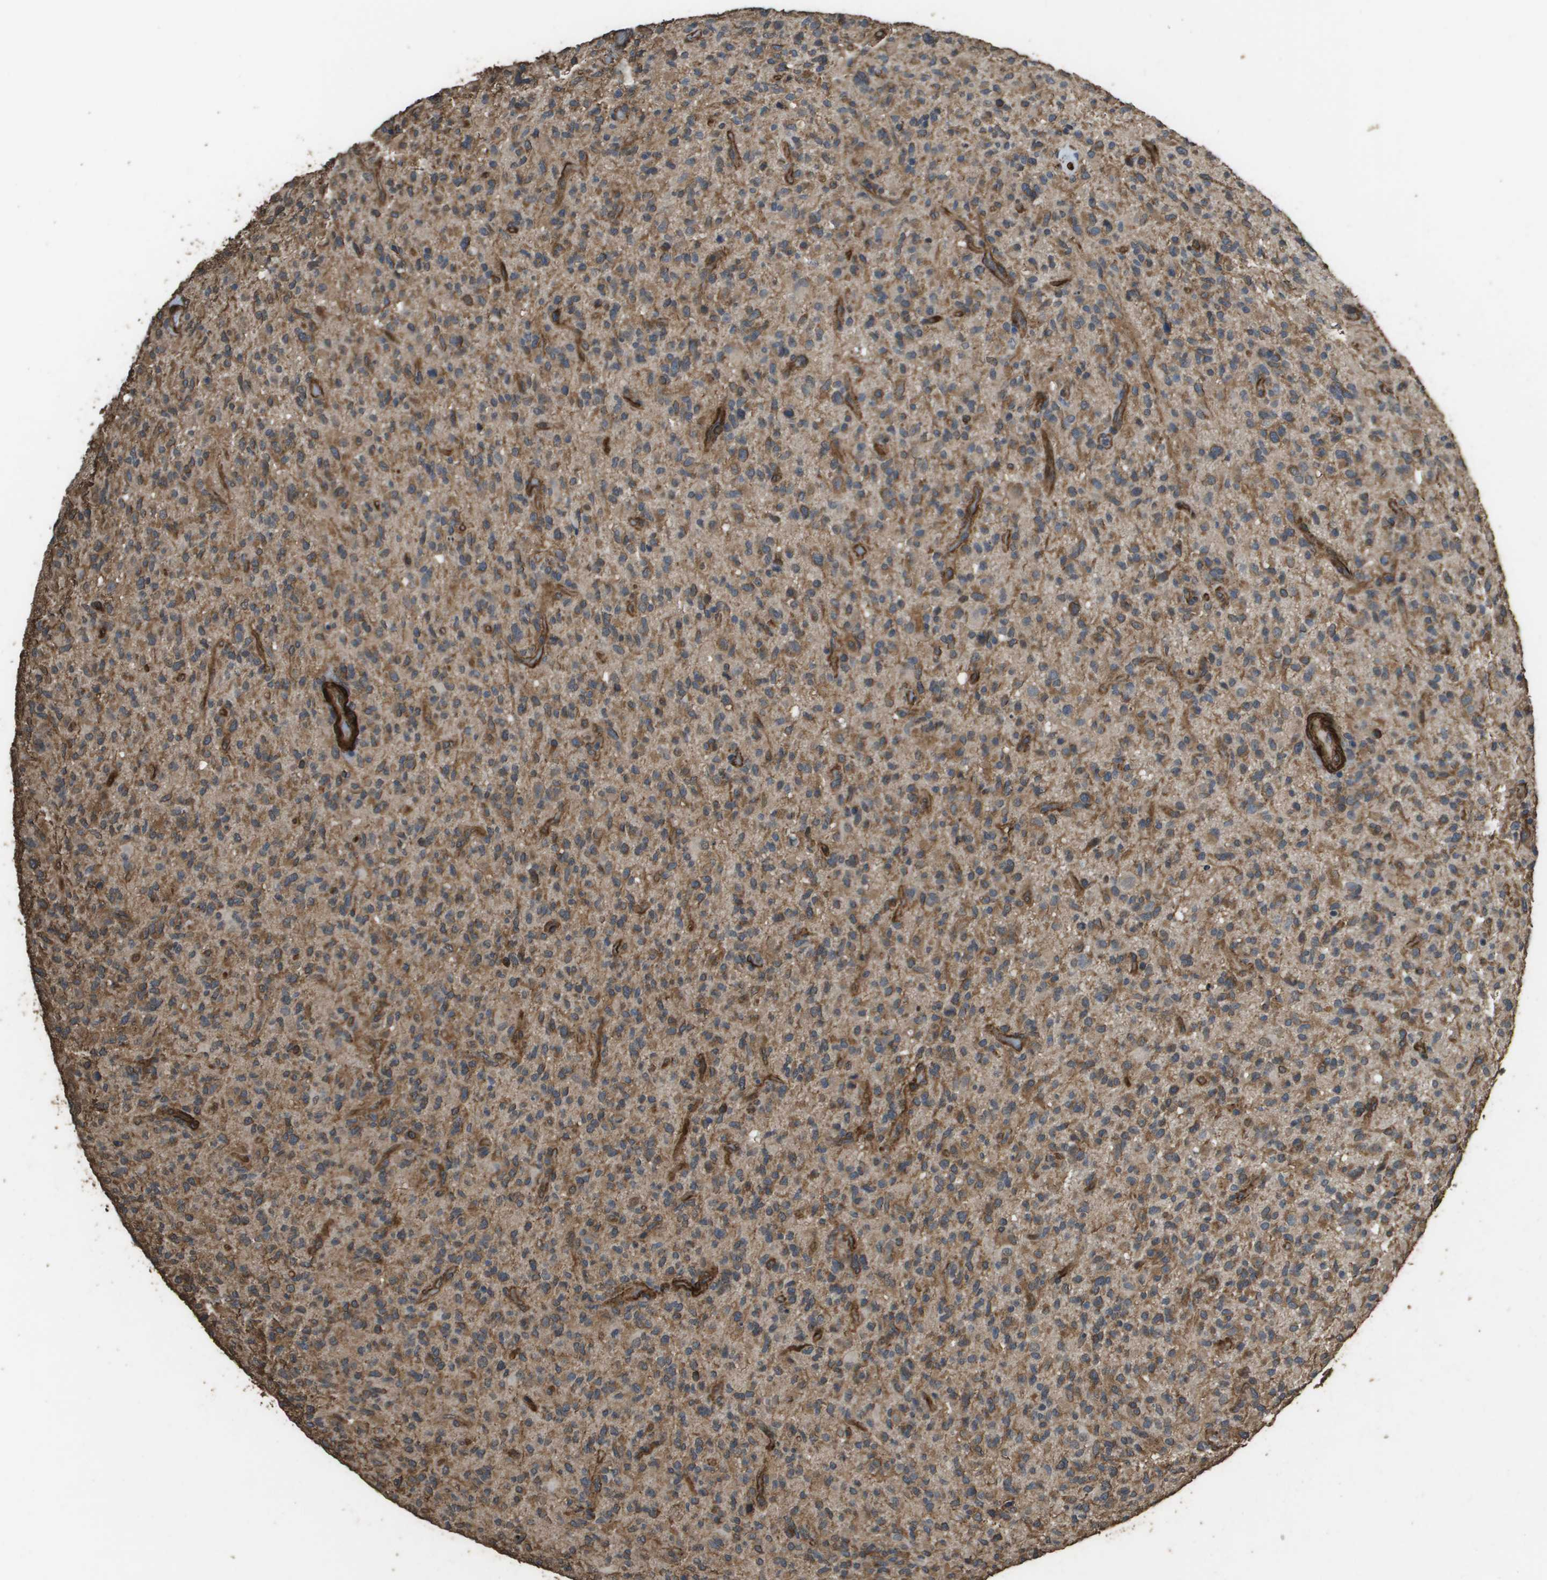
{"staining": {"intensity": "moderate", "quantity": ">75%", "location": "cytoplasmic/membranous"}, "tissue": "glioma", "cell_type": "Tumor cells", "image_type": "cancer", "snomed": [{"axis": "morphology", "description": "Glioma, malignant, High grade"}, {"axis": "topography", "description": "Brain"}], "caption": "Protein analysis of malignant high-grade glioma tissue shows moderate cytoplasmic/membranous staining in approximately >75% of tumor cells. The protein of interest is shown in brown color, while the nuclei are stained blue.", "gene": "AAMP", "patient": {"sex": "male", "age": 71}}